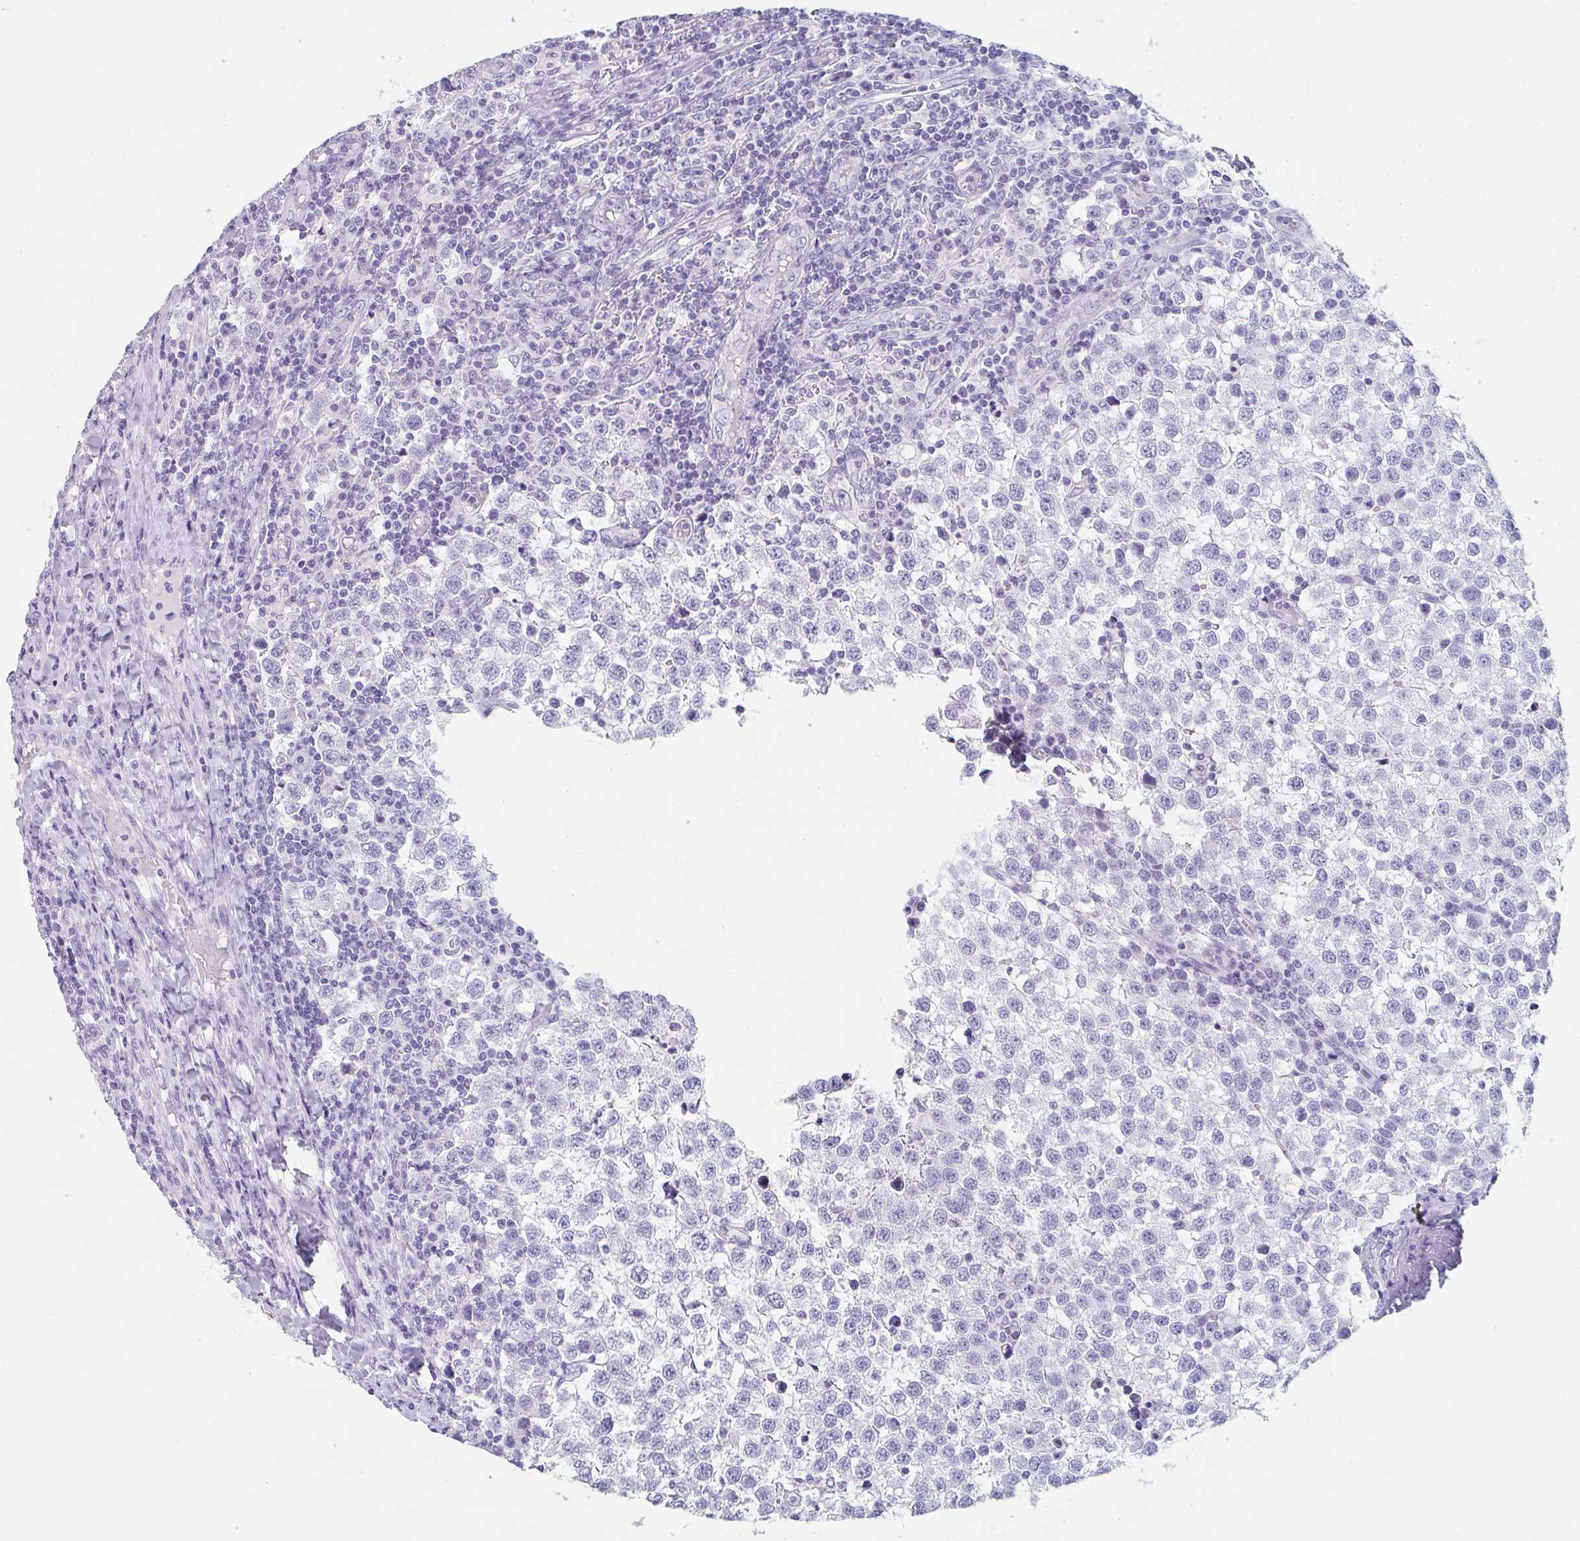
{"staining": {"intensity": "negative", "quantity": "none", "location": "none"}, "tissue": "testis cancer", "cell_type": "Tumor cells", "image_type": "cancer", "snomed": [{"axis": "morphology", "description": "Seminoma, NOS"}, {"axis": "topography", "description": "Testis"}], "caption": "Immunohistochemistry (IHC) photomicrograph of testis cancer stained for a protein (brown), which demonstrates no staining in tumor cells.", "gene": "EMC4", "patient": {"sex": "male", "age": 34}}